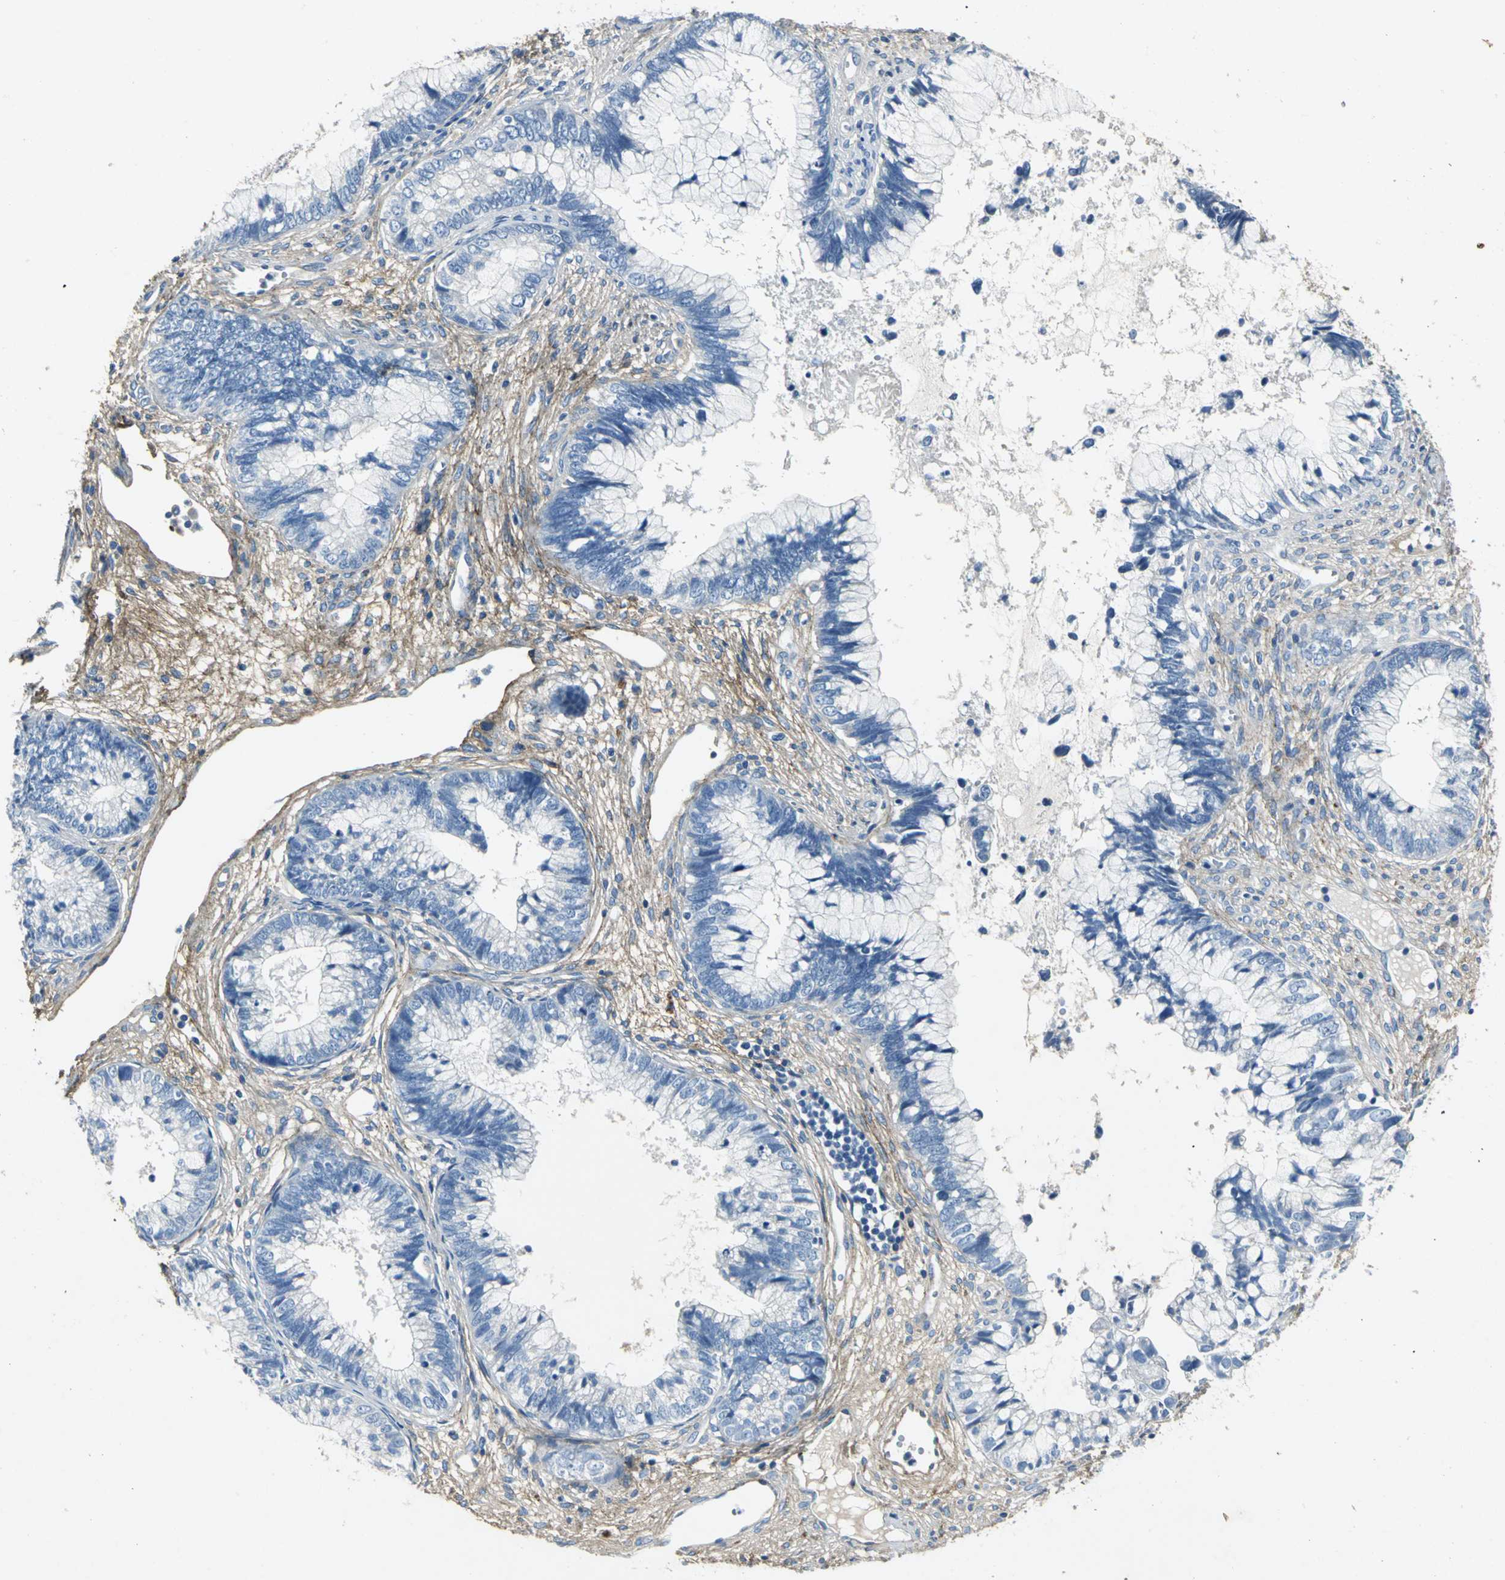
{"staining": {"intensity": "negative", "quantity": "none", "location": "none"}, "tissue": "cervical cancer", "cell_type": "Tumor cells", "image_type": "cancer", "snomed": [{"axis": "morphology", "description": "Adenocarcinoma, NOS"}, {"axis": "topography", "description": "Cervix"}], "caption": "Immunohistochemistry (IHC) histopathology image of cervical cancer stained for a protein (brown), which displays no expression in tumor cells. (Immunohistochemistry (IHC), brightfield microscopy, high magnification).", "gene": "EFNB3", "patient": {"sex": "female", "age": 44}}